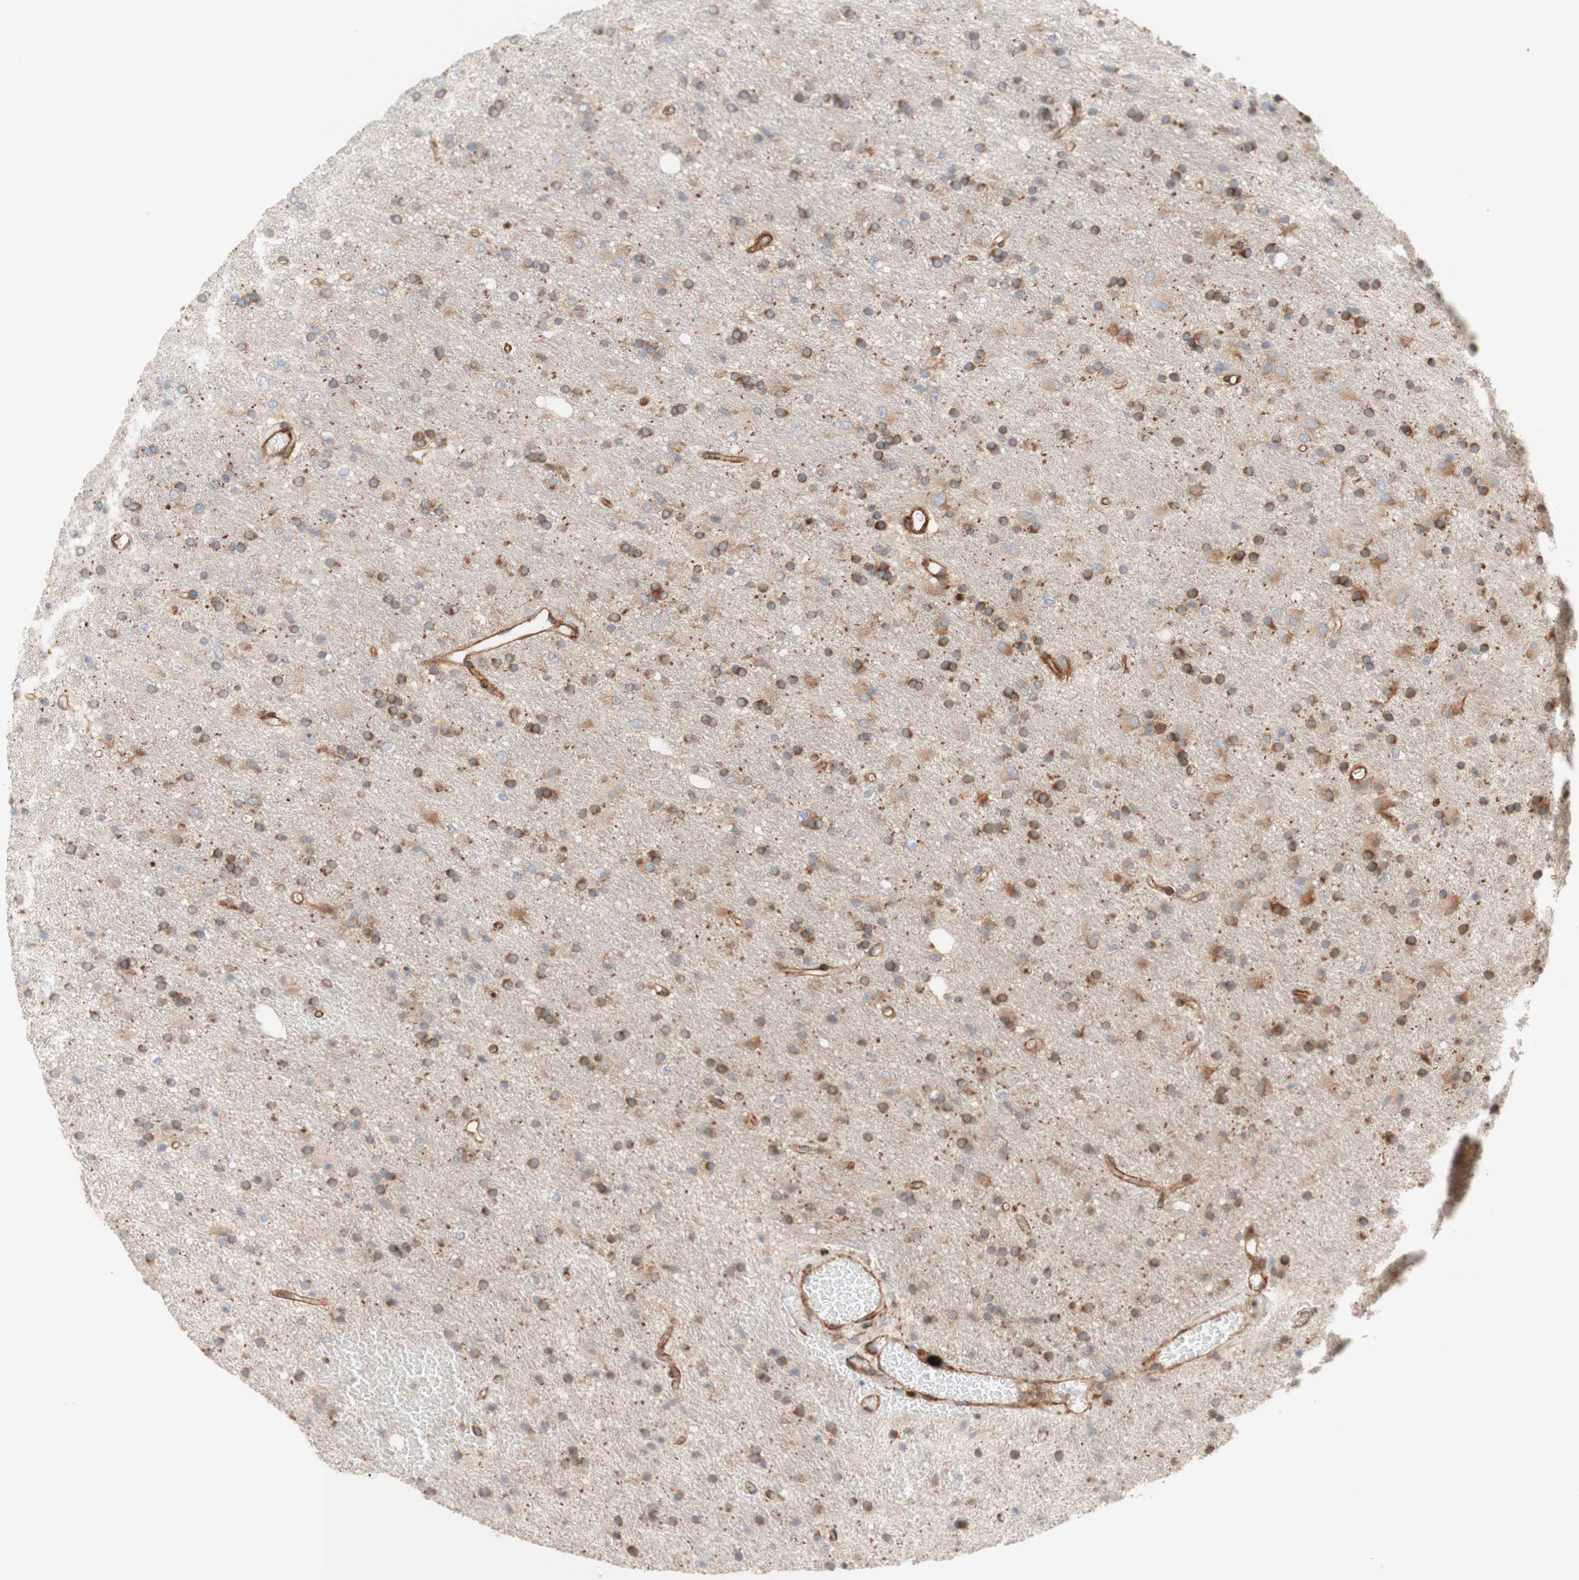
{"staining": {"intensity": "moderate", "quantity": ">75%", "location": "cytoplasmic/membranous"}, "tissue": "glioma", "cell_type": "Tumor cells", "image_type": "cancer", "snomed": [{"axis": "morphology", "description": "Glioma, malignant, Low grade"}, {"axis": "topography", "description": "Brain"}], "caption": "DAB immunohistochemical staining of human glioma reveals moderate cytoplasmic/membranous protein staining in approximately >75% of tumor cells.", "gene": "CCN4", "patient": {"sex": "male", "age": 77}}